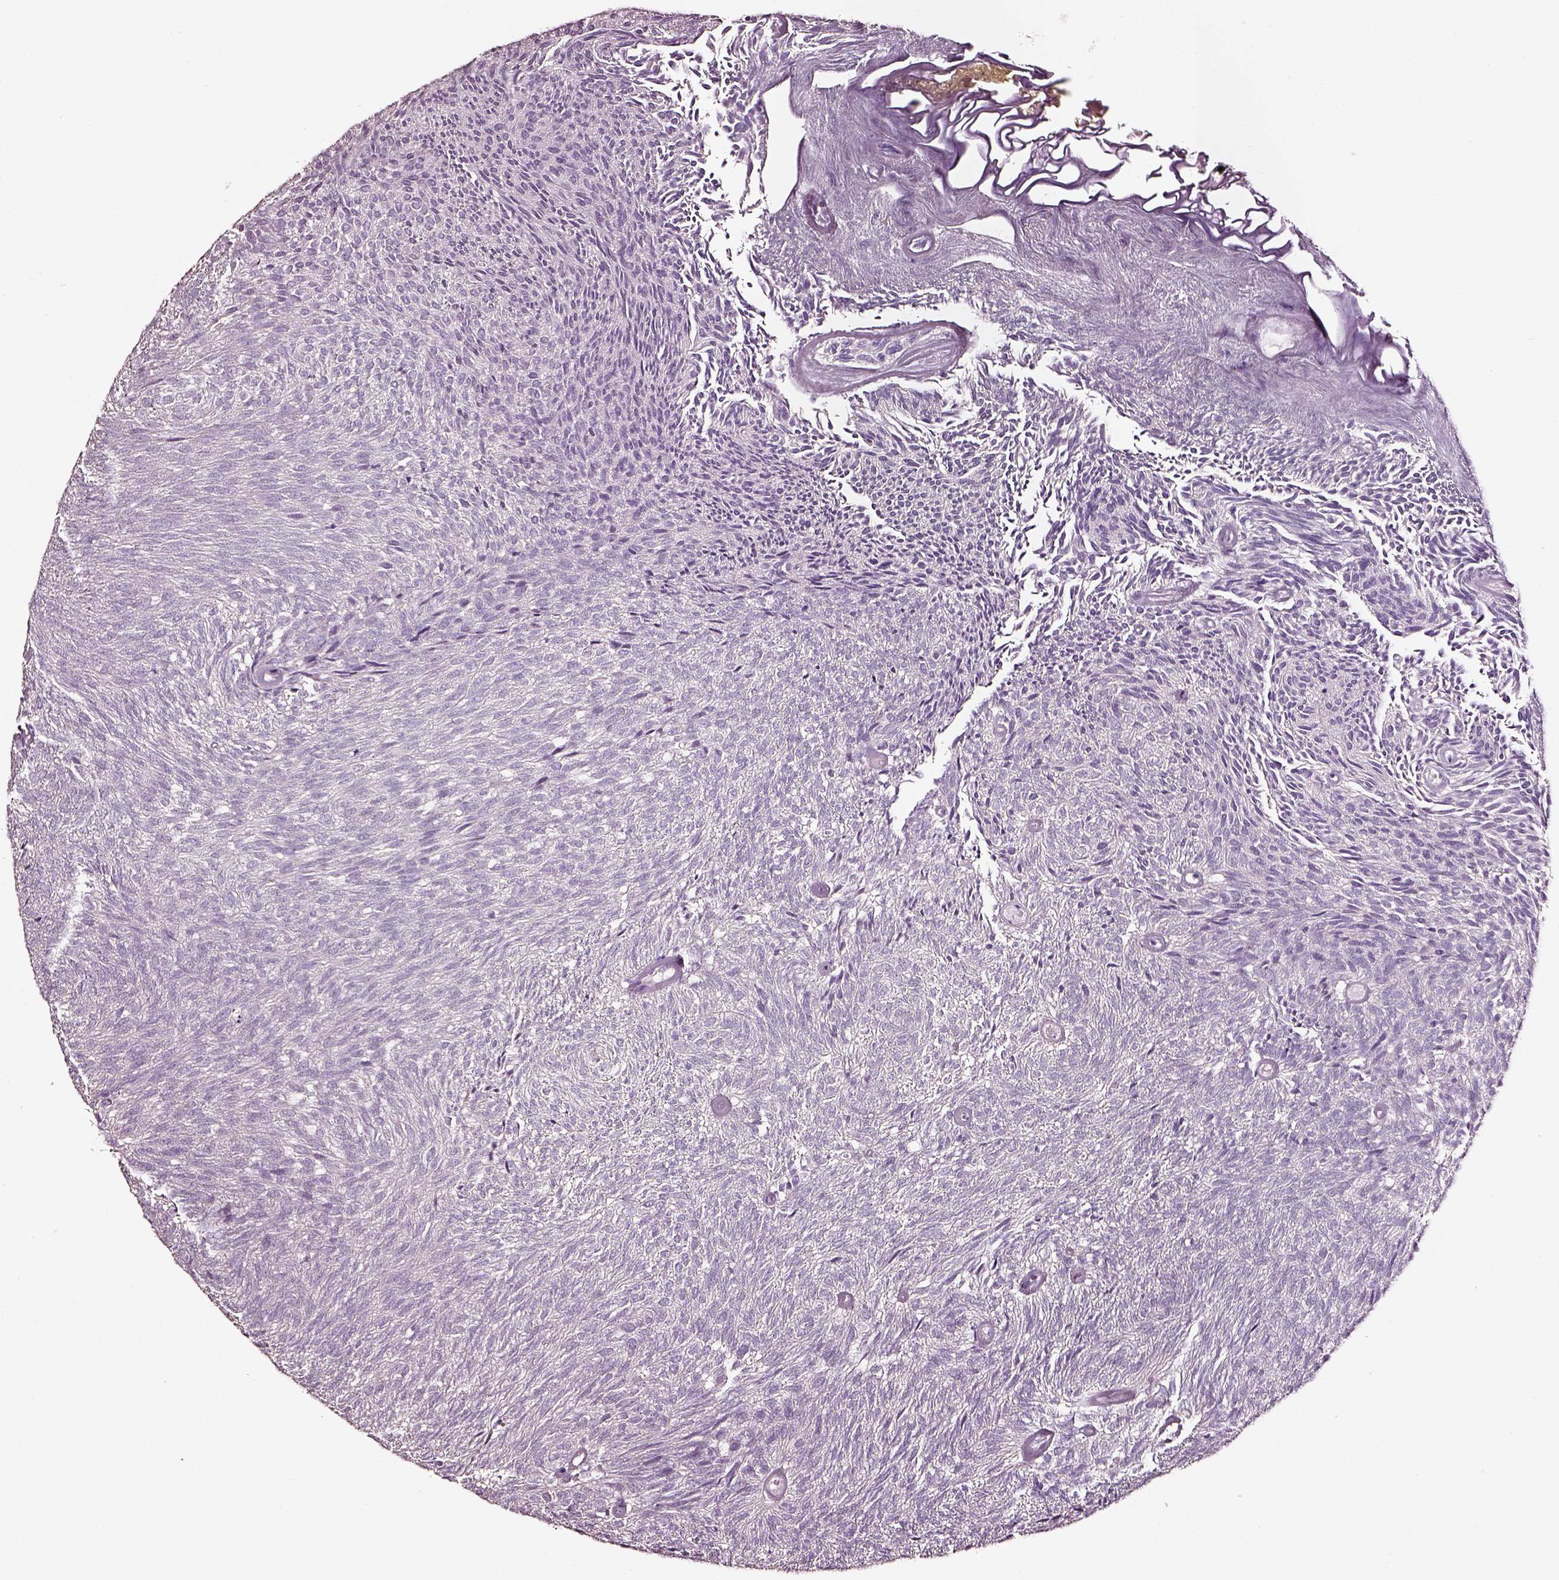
{"staining": {"intensity": "negative", "quantity": "none", "location": "none"}, "tissue": "urothelial cancer", "cell_type": "Tumor cells", "image_type": "cancer", "snomed": [{"axis": "morphology", "description": "Urothelial carcinoma, Low grade"}, {"axis": "topography", "description": "Urinary bladder"}], "caption": "This is an immunohistochemistry photomicrograph of urothelial carcinoma (low-grade). There is no staining in tumor cells.", "gene": "AADAT", "patient": {"sex": "male", "age": 77}}